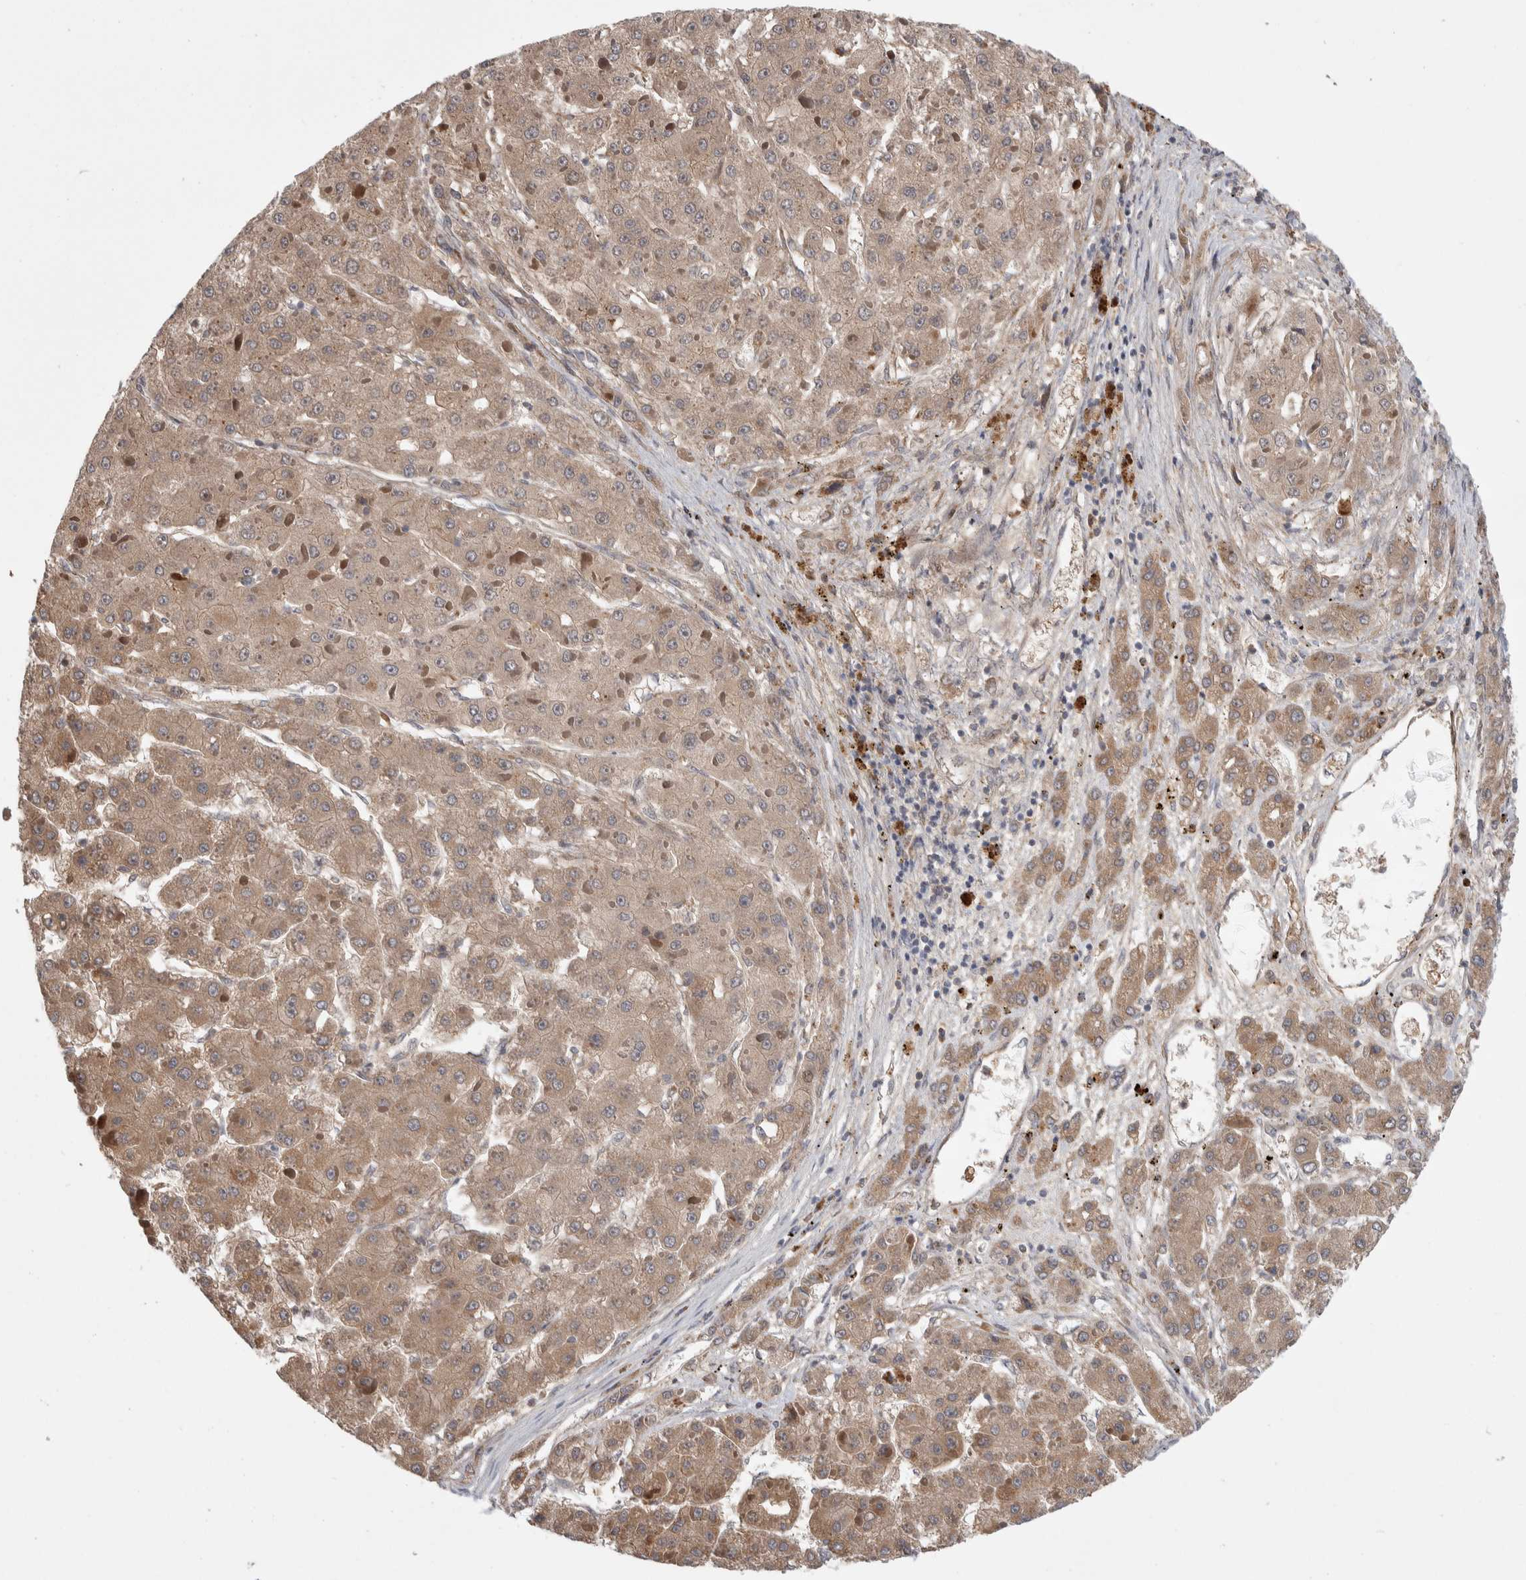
{"staining": {"intensity": "moderate", "quantity": ">75%", "location": "cytoplasmic/membranous"}, "tissue": "liver cancer", "cell_type": "Tumor cells", "image_type": "cancer", "snomed": [{"axis": "morphology", "description": "Carcinoma, Hepatocellular, NOS"}, {"axis": "topography", "description": "Liver"}], "caption": "Liver hepatocellular carcinoma tissue exhibits moderate cytoplasmic/membranous staining in approximately >75% of tumor cells (DAB (3,3'-diaminobenzidine) IHC, brown staining for protein, blue staining for nuclei).", "gene": "PSMG3", "patient": {"sex": "female", "age": 73}}